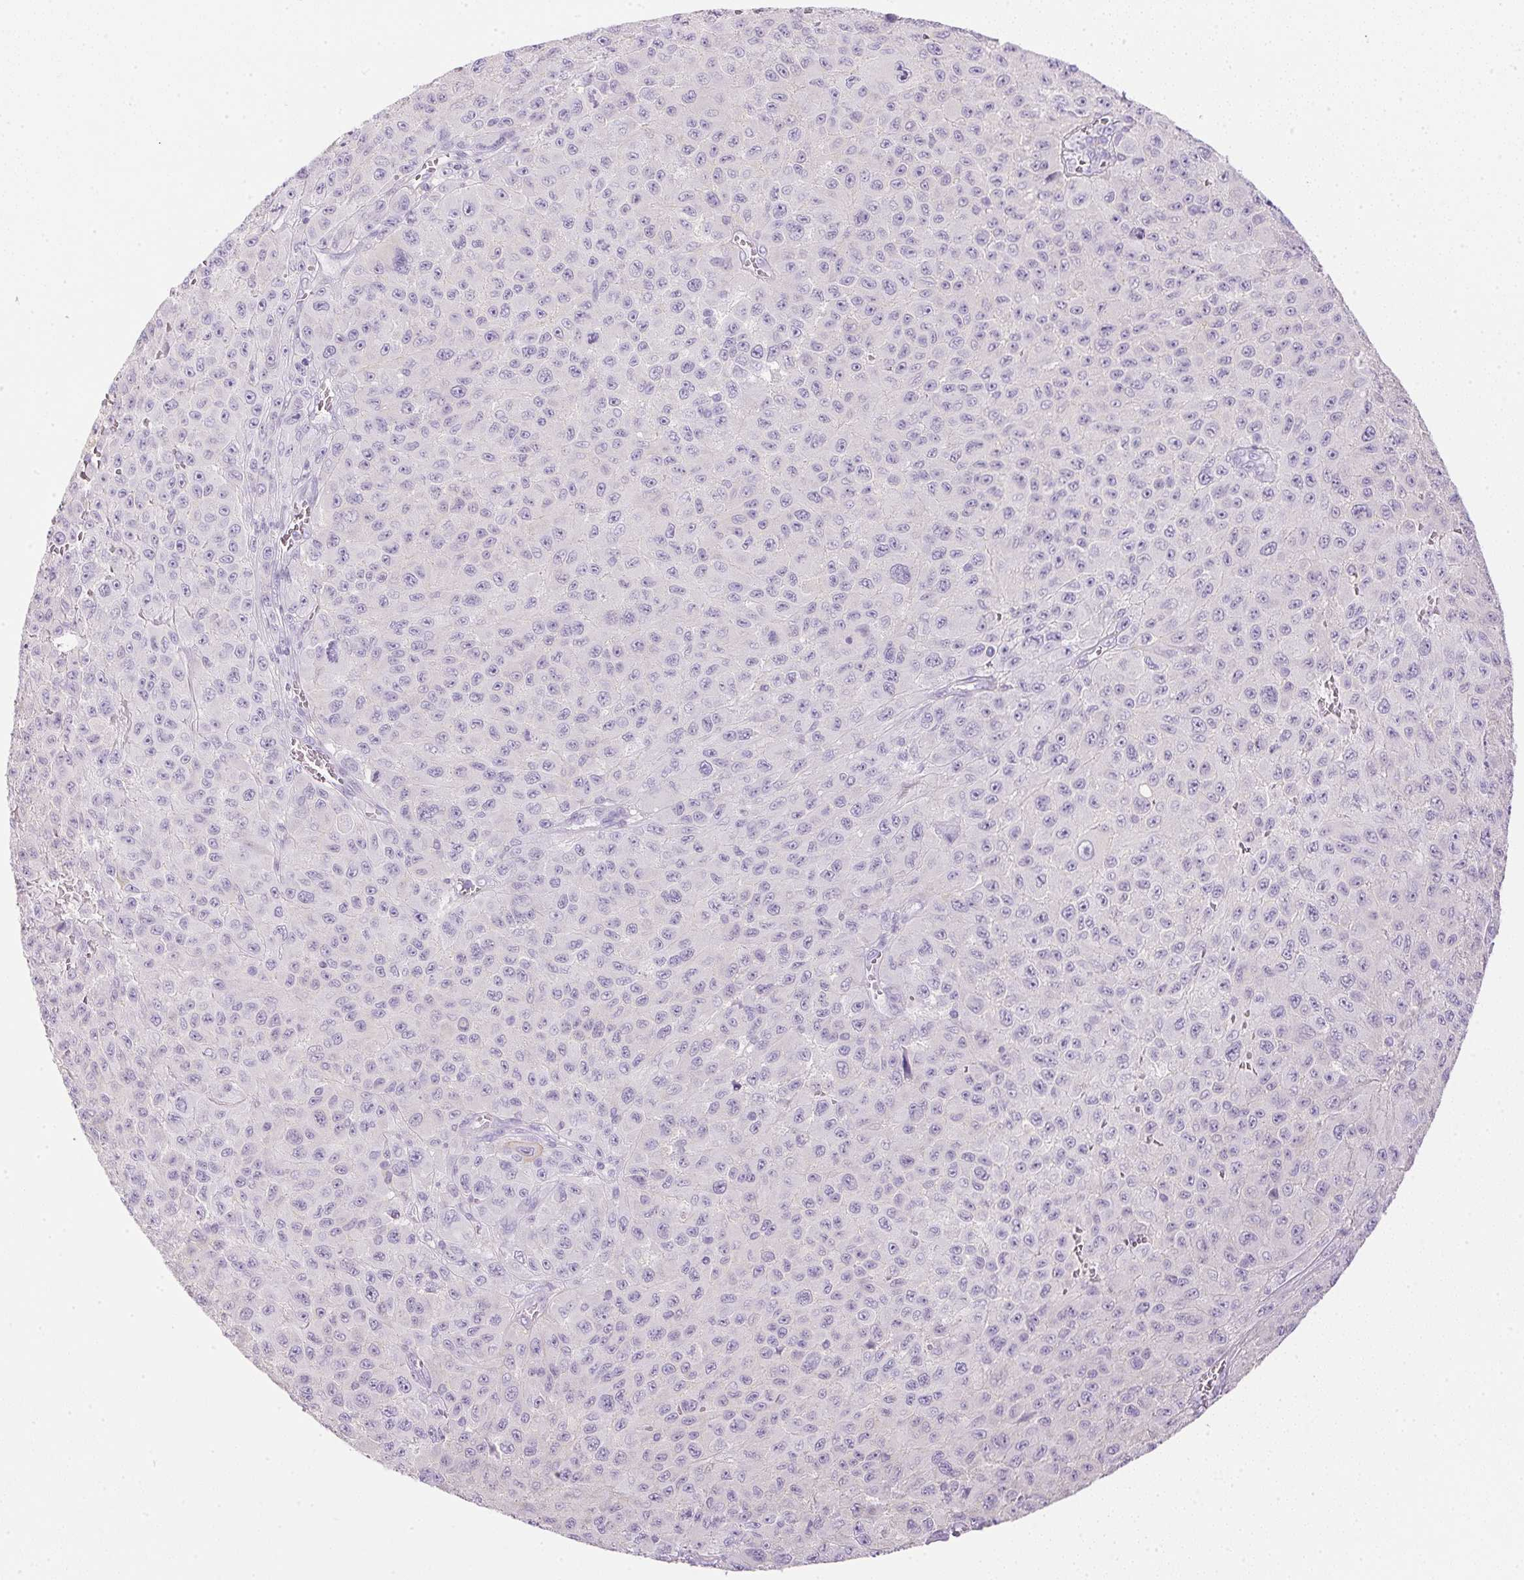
{"staining": {"intensity": "negative", "quantity": "none", "location": "none"}, "tissue": "melanoma", "cell_type": "Tumor cells", "image_type": "cancer", "snomed": [{"axis": "morphology", "description": "Malignant melanoma, NOS"}, {"axis": "topography", "description": "Skin"}], "caption": "Tumor cells are negative for brown protein staining in melanoma. The staining is performed using DAB (3,3'-diaminobenzidine) brown chromogen with nuclei counter-stained in using hematoxylin.", "gene": "ATP6V1G3", "patient": {"sex": "male", "age": 73}}